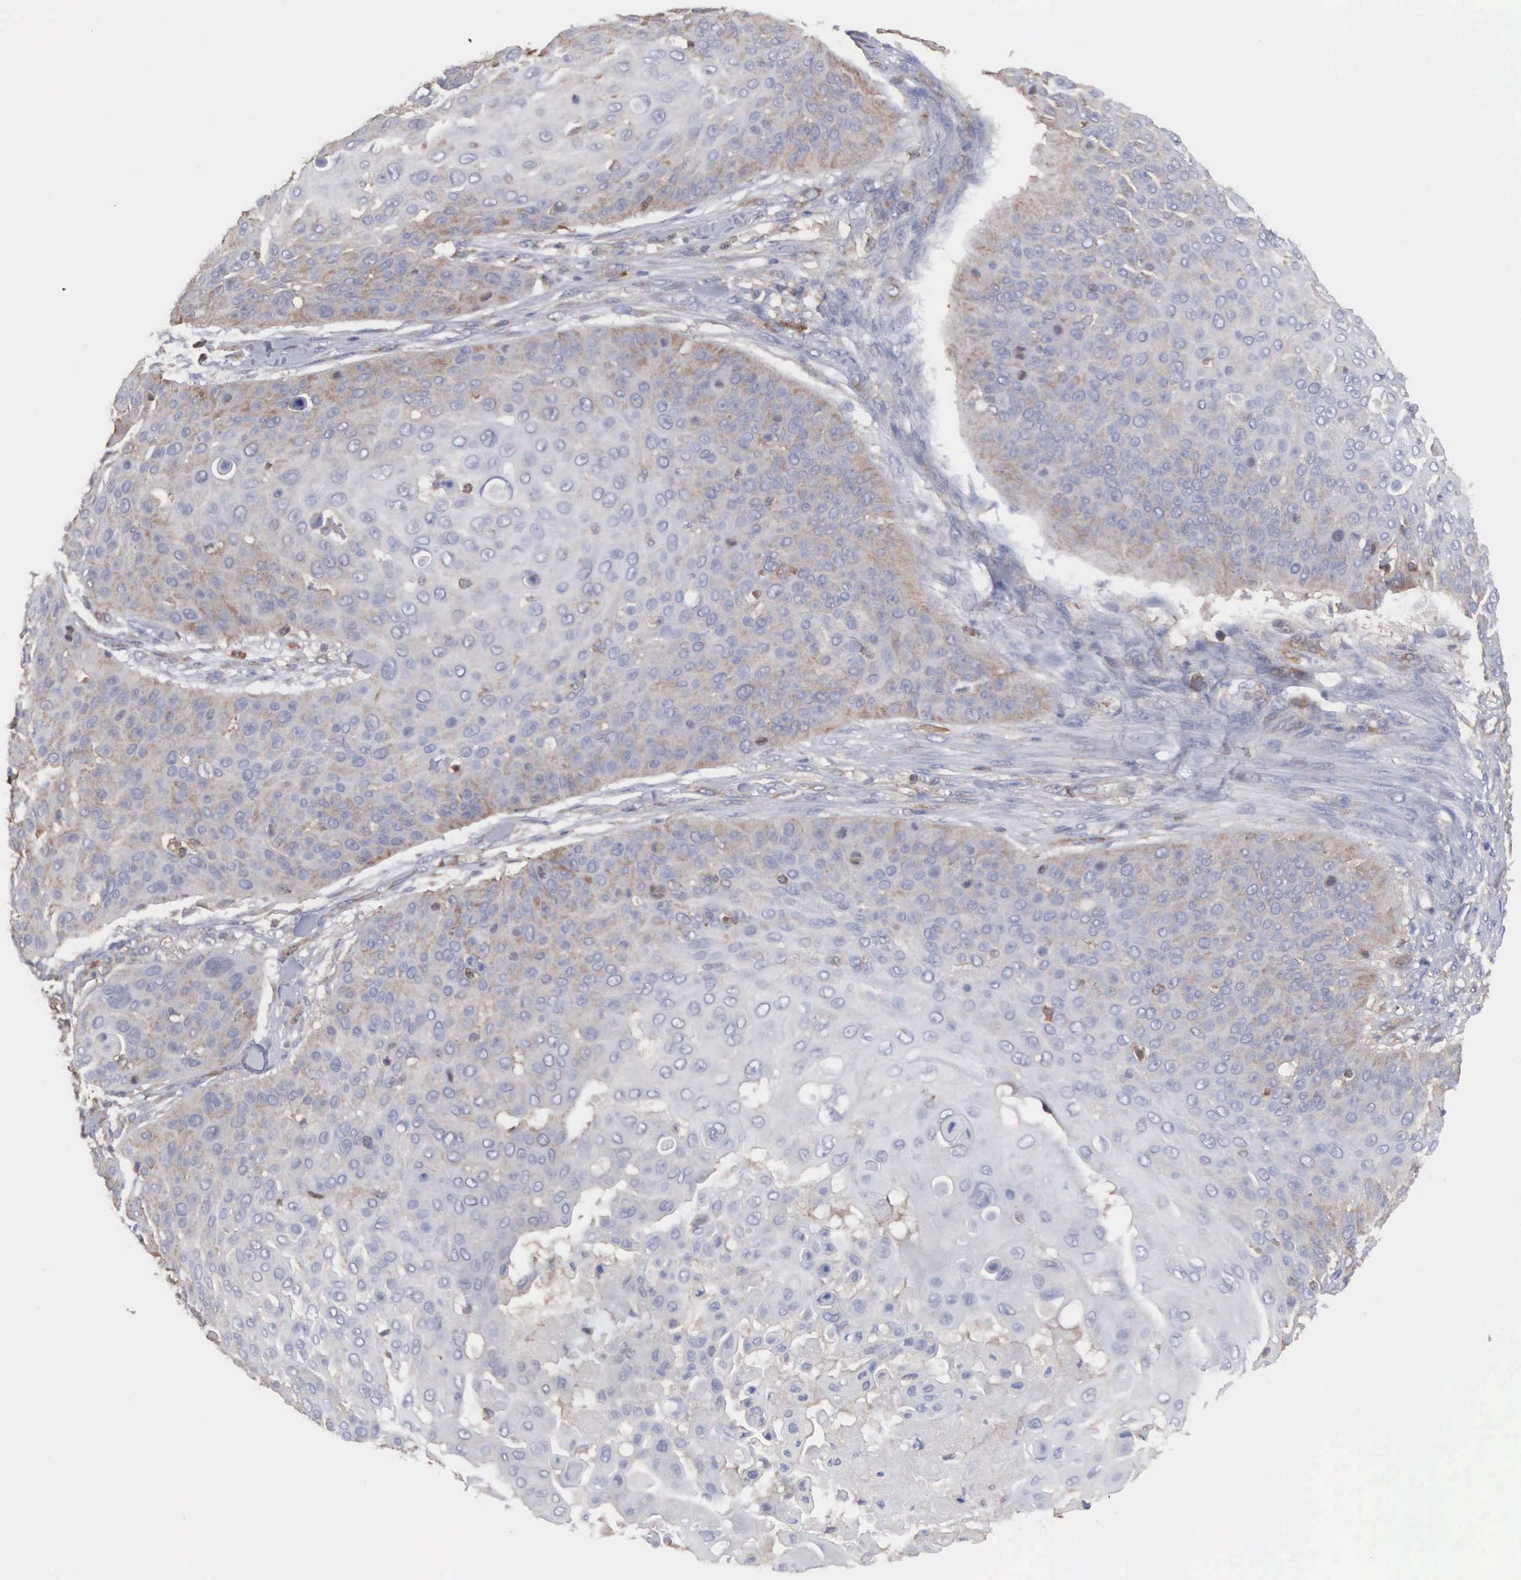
{"staining": {"intensity": "weak", "quantity": "<25%", "location": "cytoplasmic/membranous"}, "tissue": "skin cancer", "cell_type": "Tumor cells", "image_type": "cancer", "snomed": [{"axis": "morphology", "description": "Squamous cell carcinoma, NOS"}, {"axis": "topography", "description": "Skin"}], "caption": "Immunohistochemistry (IHC) of human skin squamous cell carcinoma exhibits no expression in tumor cells.", "gene": "MTHFD1", "patient": {"sex": "male", "age": 82}}